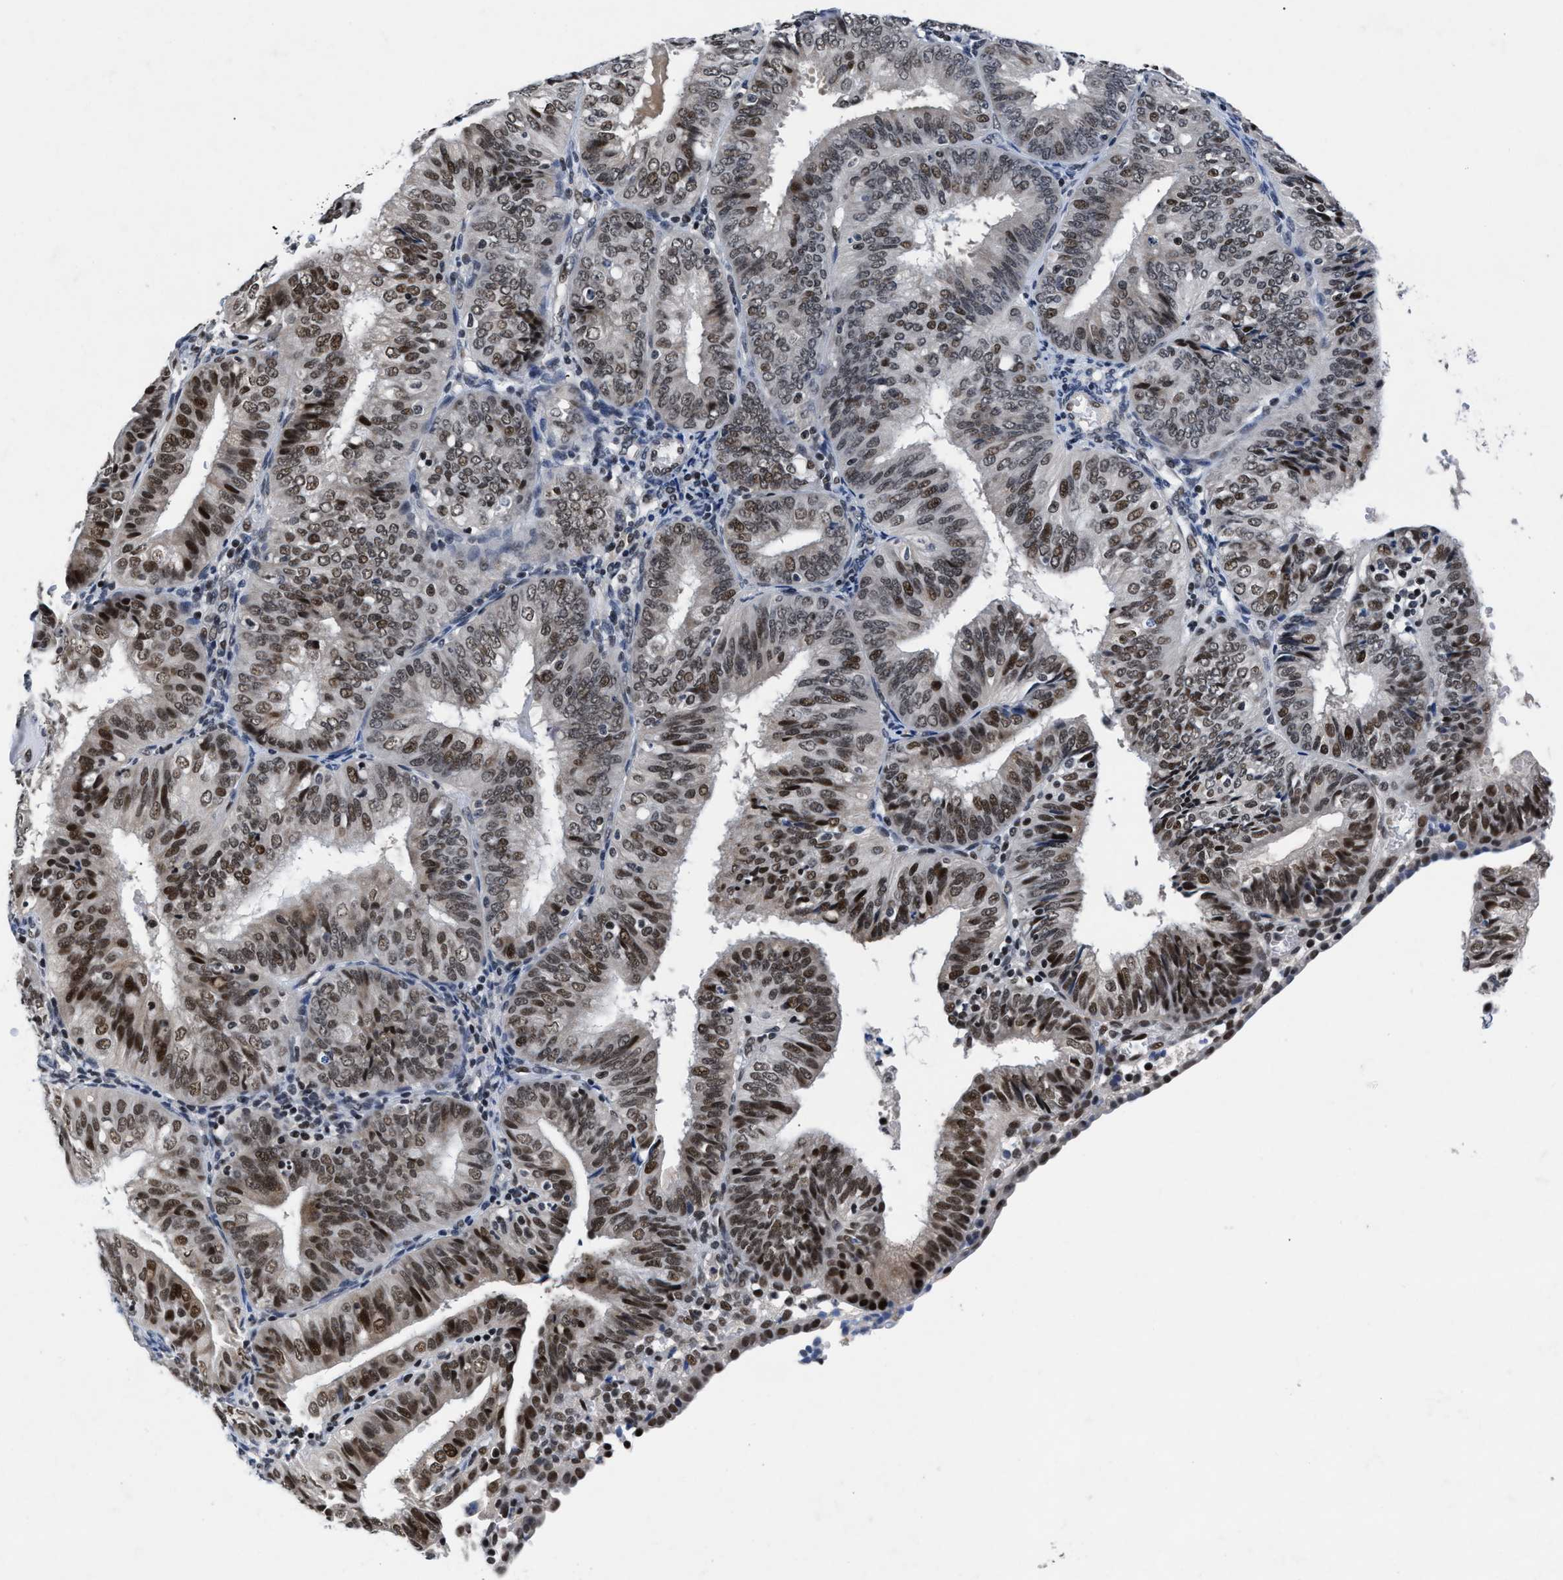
{"staining": {"intensity": "moderate", "quantity": ">75%", "location": "nuclear"}, "tissue": "endometrial cancer", "cell_type": "Tumor cells", "image_type": "cancer", "snomed": [{"axis": "morphology", "description": "Adenocarcinoma, NOS"}, {"axis": "topography", "description": "Endometrium"}], "caption": "Tumor cells demonstrate medium levels of moderate nuclear staining in about >75% of cells in human endometrial cancer (adenocarcinoma).", "gene": "WDR81", "patient": {"sex": "female", "age": 58}}